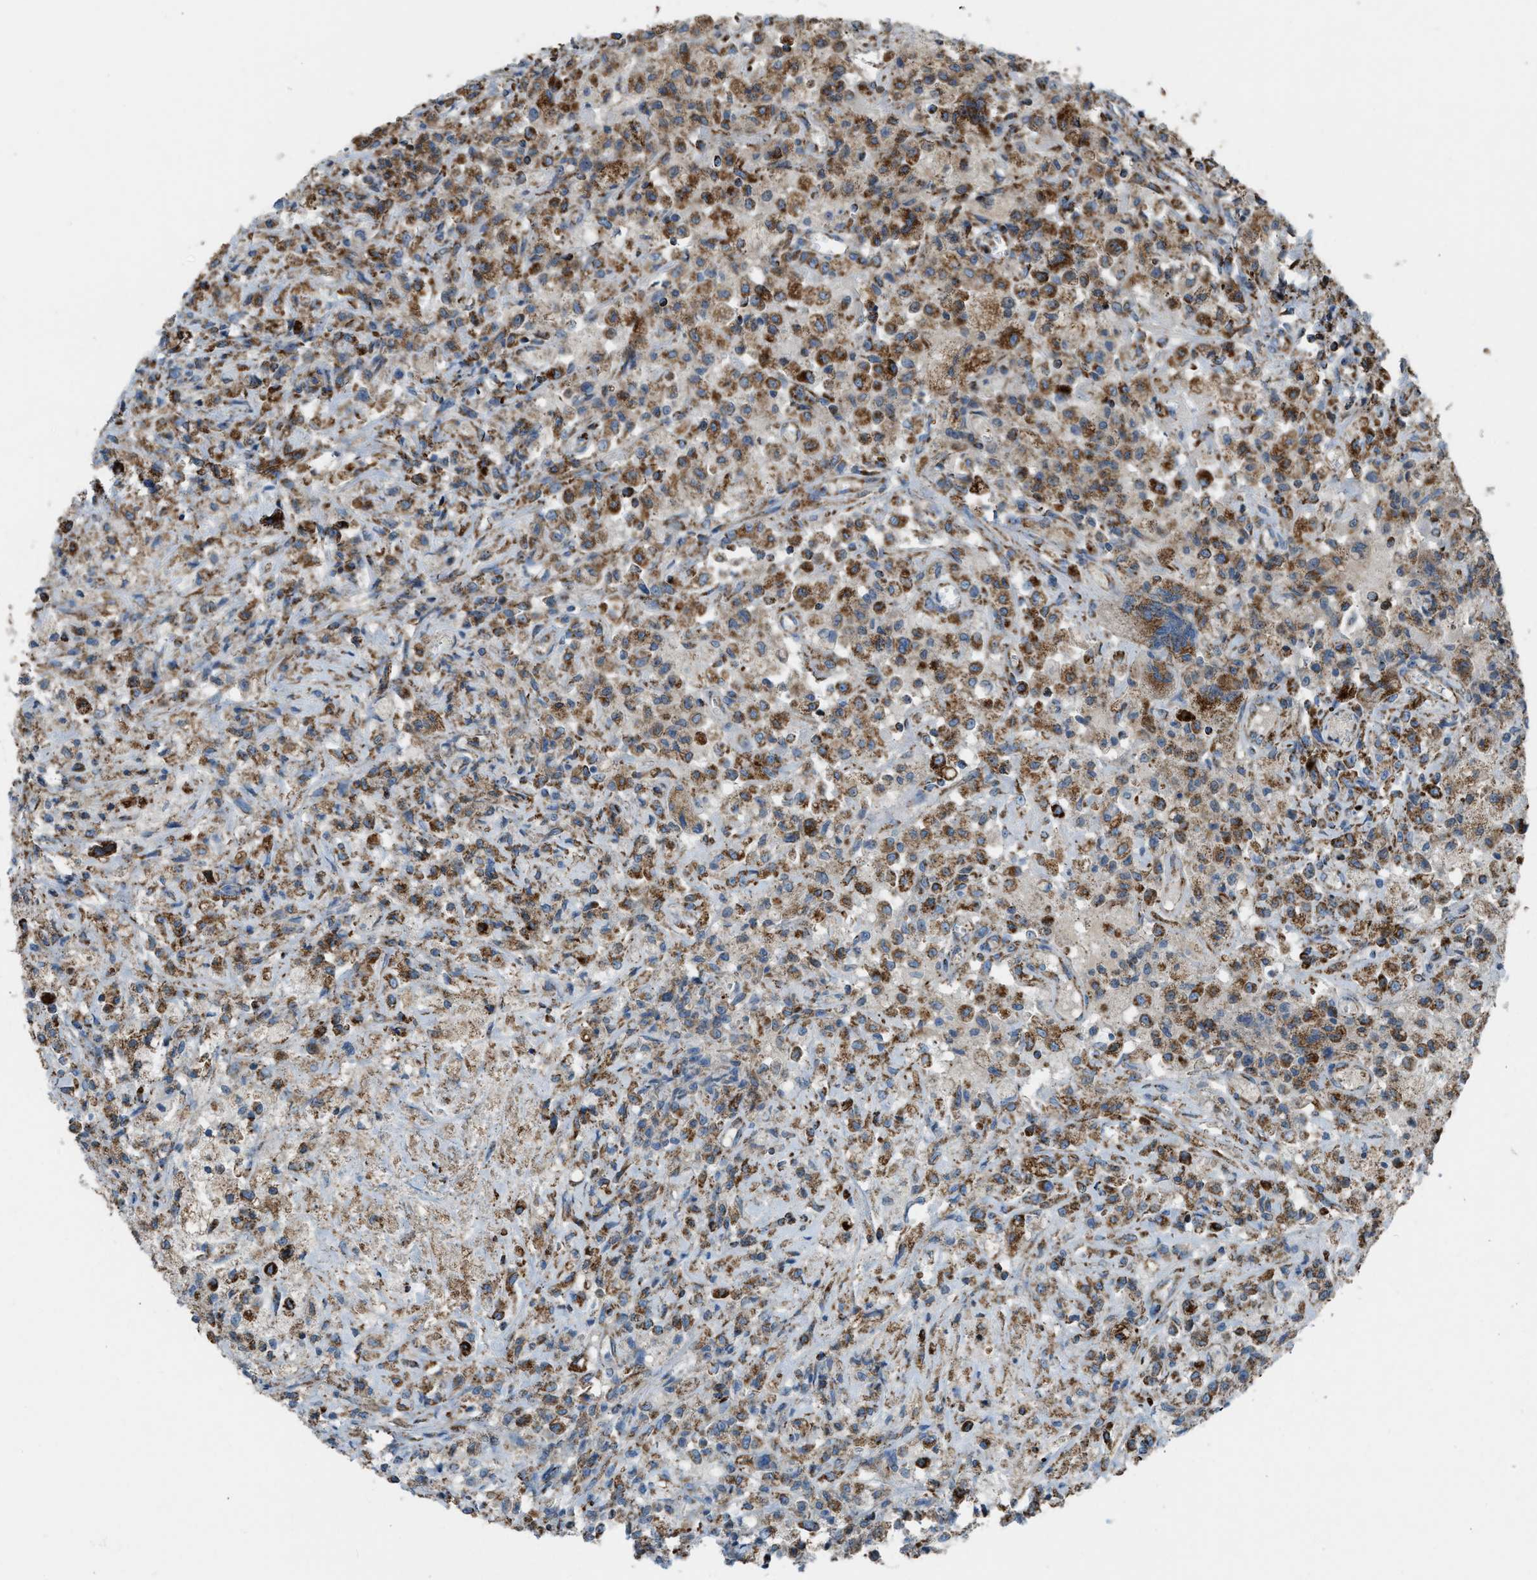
{"staining": {"intensity": "moderate", "quantity": ">75%", "location": "cytoplasmic/membranous"}, "tissue": "testis cancer", "cell_type": "Tumor cells", "image_type": "cancer", "snomed": [{"axis": "morphology", "description": "Carcinoma, Embryonal, NOS"}, {"axis": "topography", "description": "Testis"}], "caption": "A brown stain labels moderate cytoplasmic/membranous expression of a protein in human testis cancer (embryonal carcinoma) tumor cells. (DAB (3,3'-diaminobenzidine) IHC with brightfield microscopy, high magnification).", "gene": "MDH2", "patient": {"sex": "male", "age": 2}}